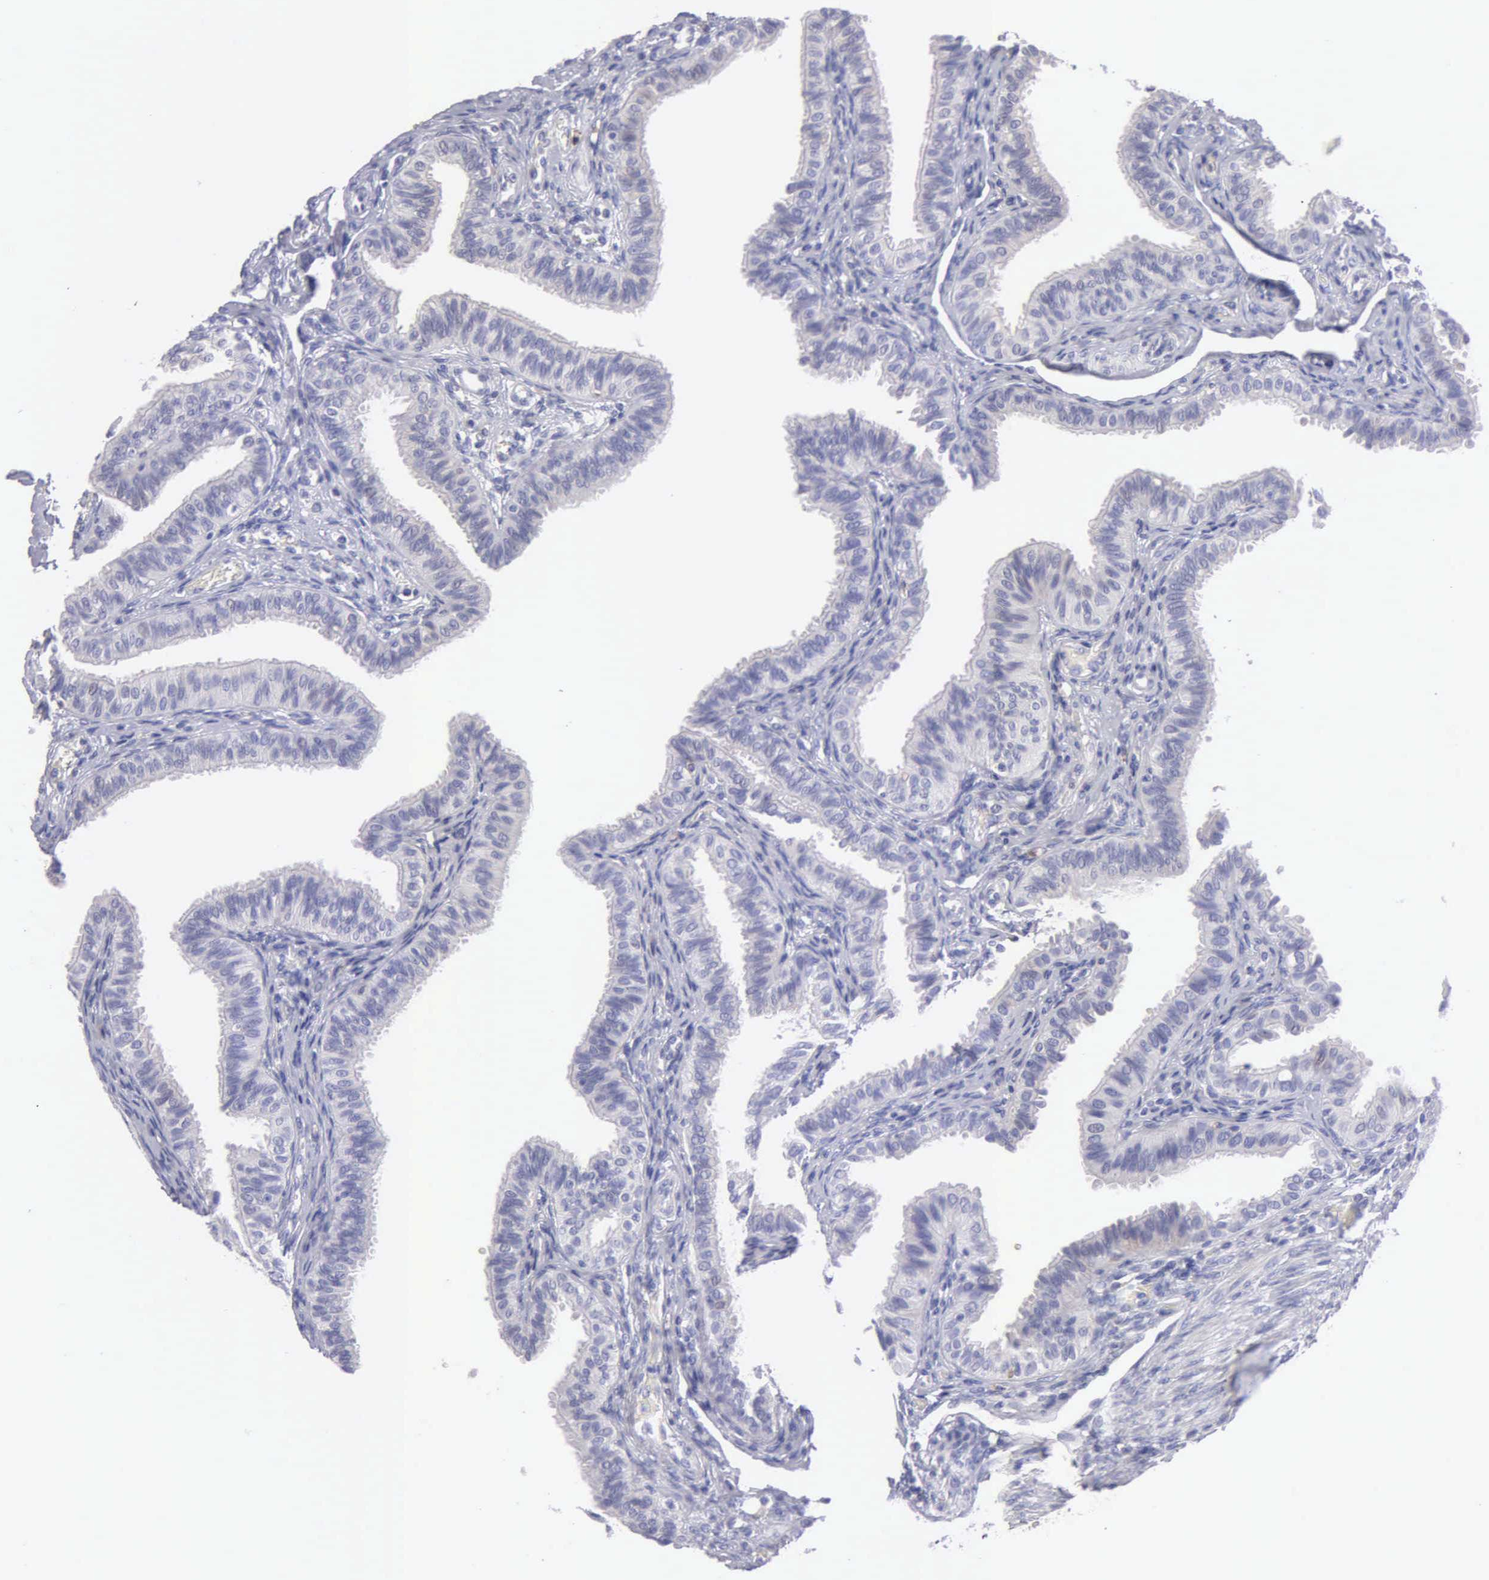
{"staining": {"intensity": "negative", "quantity": "none", "location": "none"}, "tissue": "fallopian tube", "cell_type": "Glandular cells", "image_type": "normal", "snomed": [{"axis": "morphology", "description": "Normal tissue, NOS"}, {"axis": "topography", "description": "Fallopian tube"}], "caption": "Glandular cells show no significant protein positivity in benign fallopian tube. (IHC, brightfield microscopy, high magnification).", "gene": "TYRP1", "patient": {"sex": "female", "age": 42}}